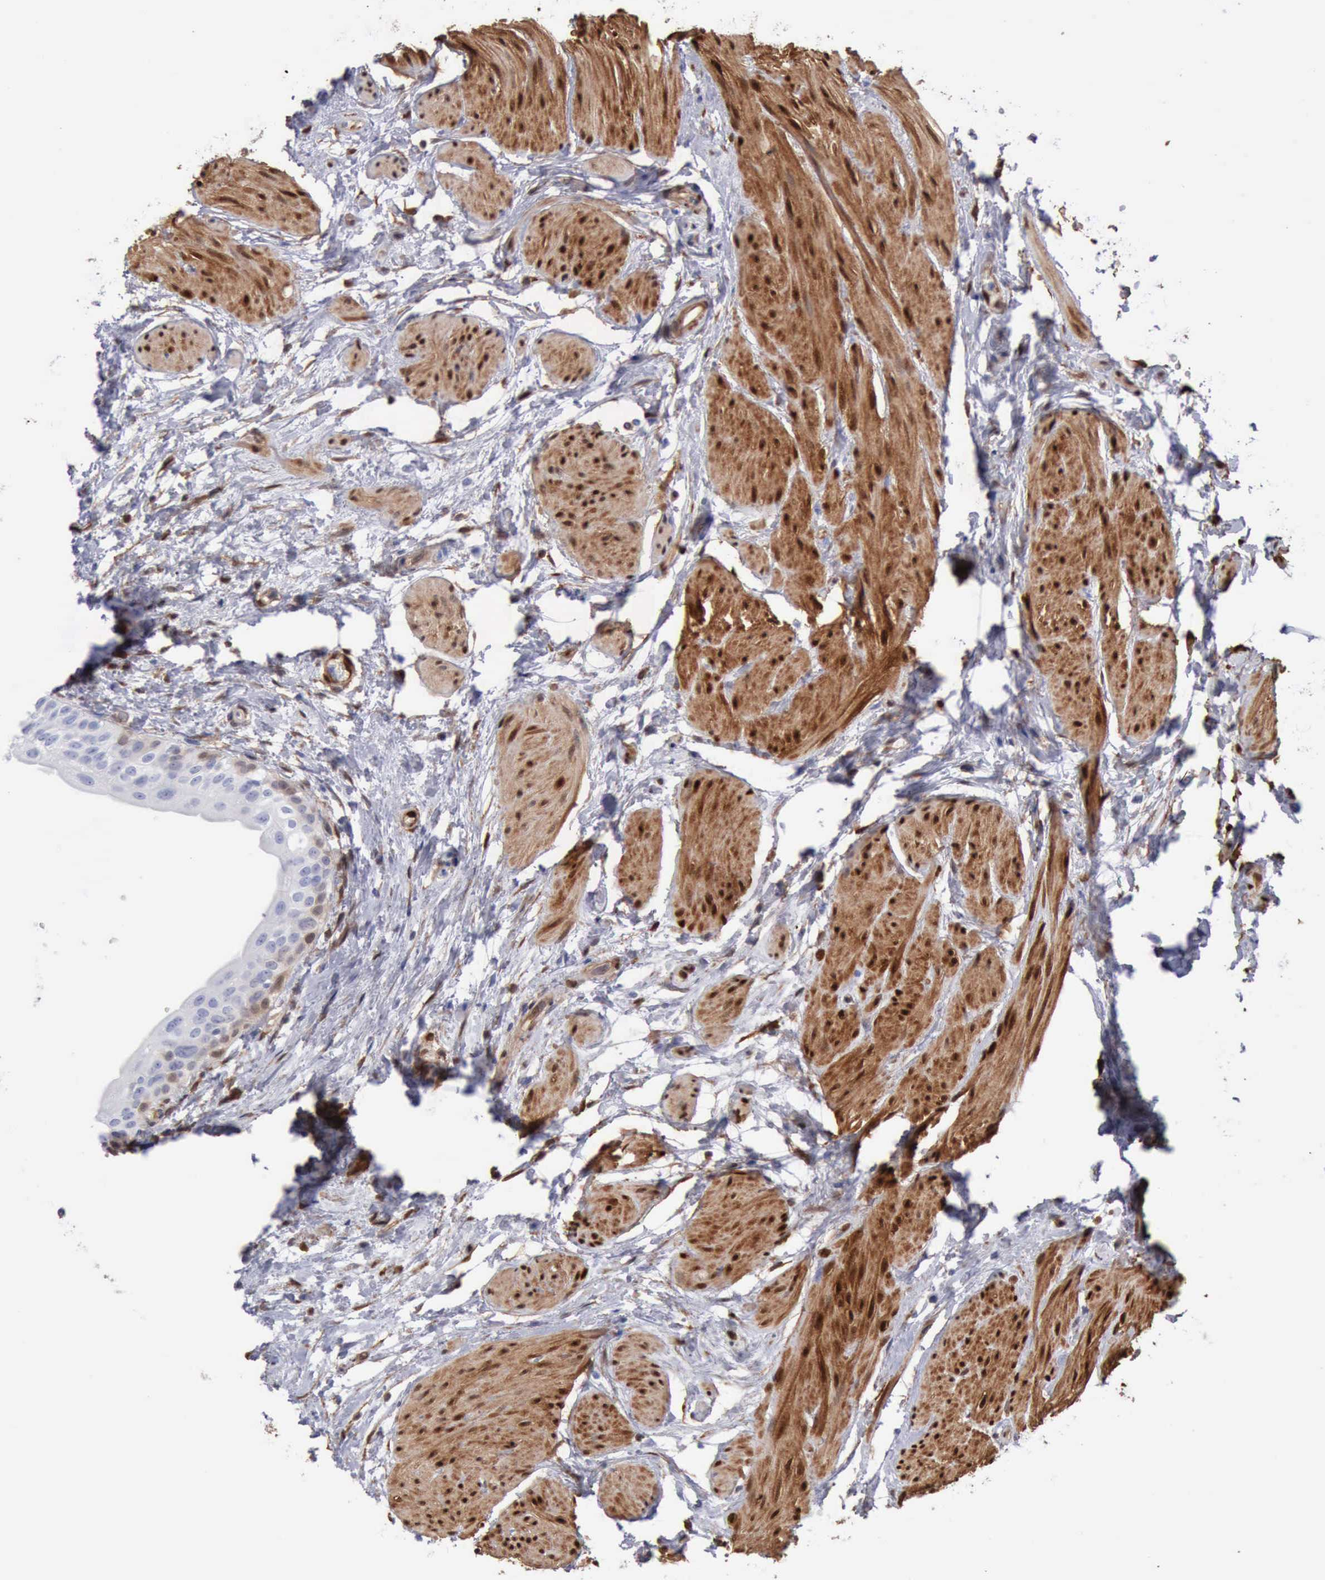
{"staining": {"intensity": "weak", "quantity": ">75%", "location": "cytoplasmic/membranous"}, "tissue": "urinary bladder", "cell_type": "Urothelial cells", "image_type": "normal", "snomed": [{"axis": "morphology", "description": "Normal tissue, NOS"}, {"axis": "topography", "description": "Urinary bladder"}], "caption": "A low amount of weak cytoplasmic/membranous staining is present in approximately >75% of urothelial cells in normal urinary bladder.", "gene": "FHL1", "patient": {"sex": "female", "age": 55}}